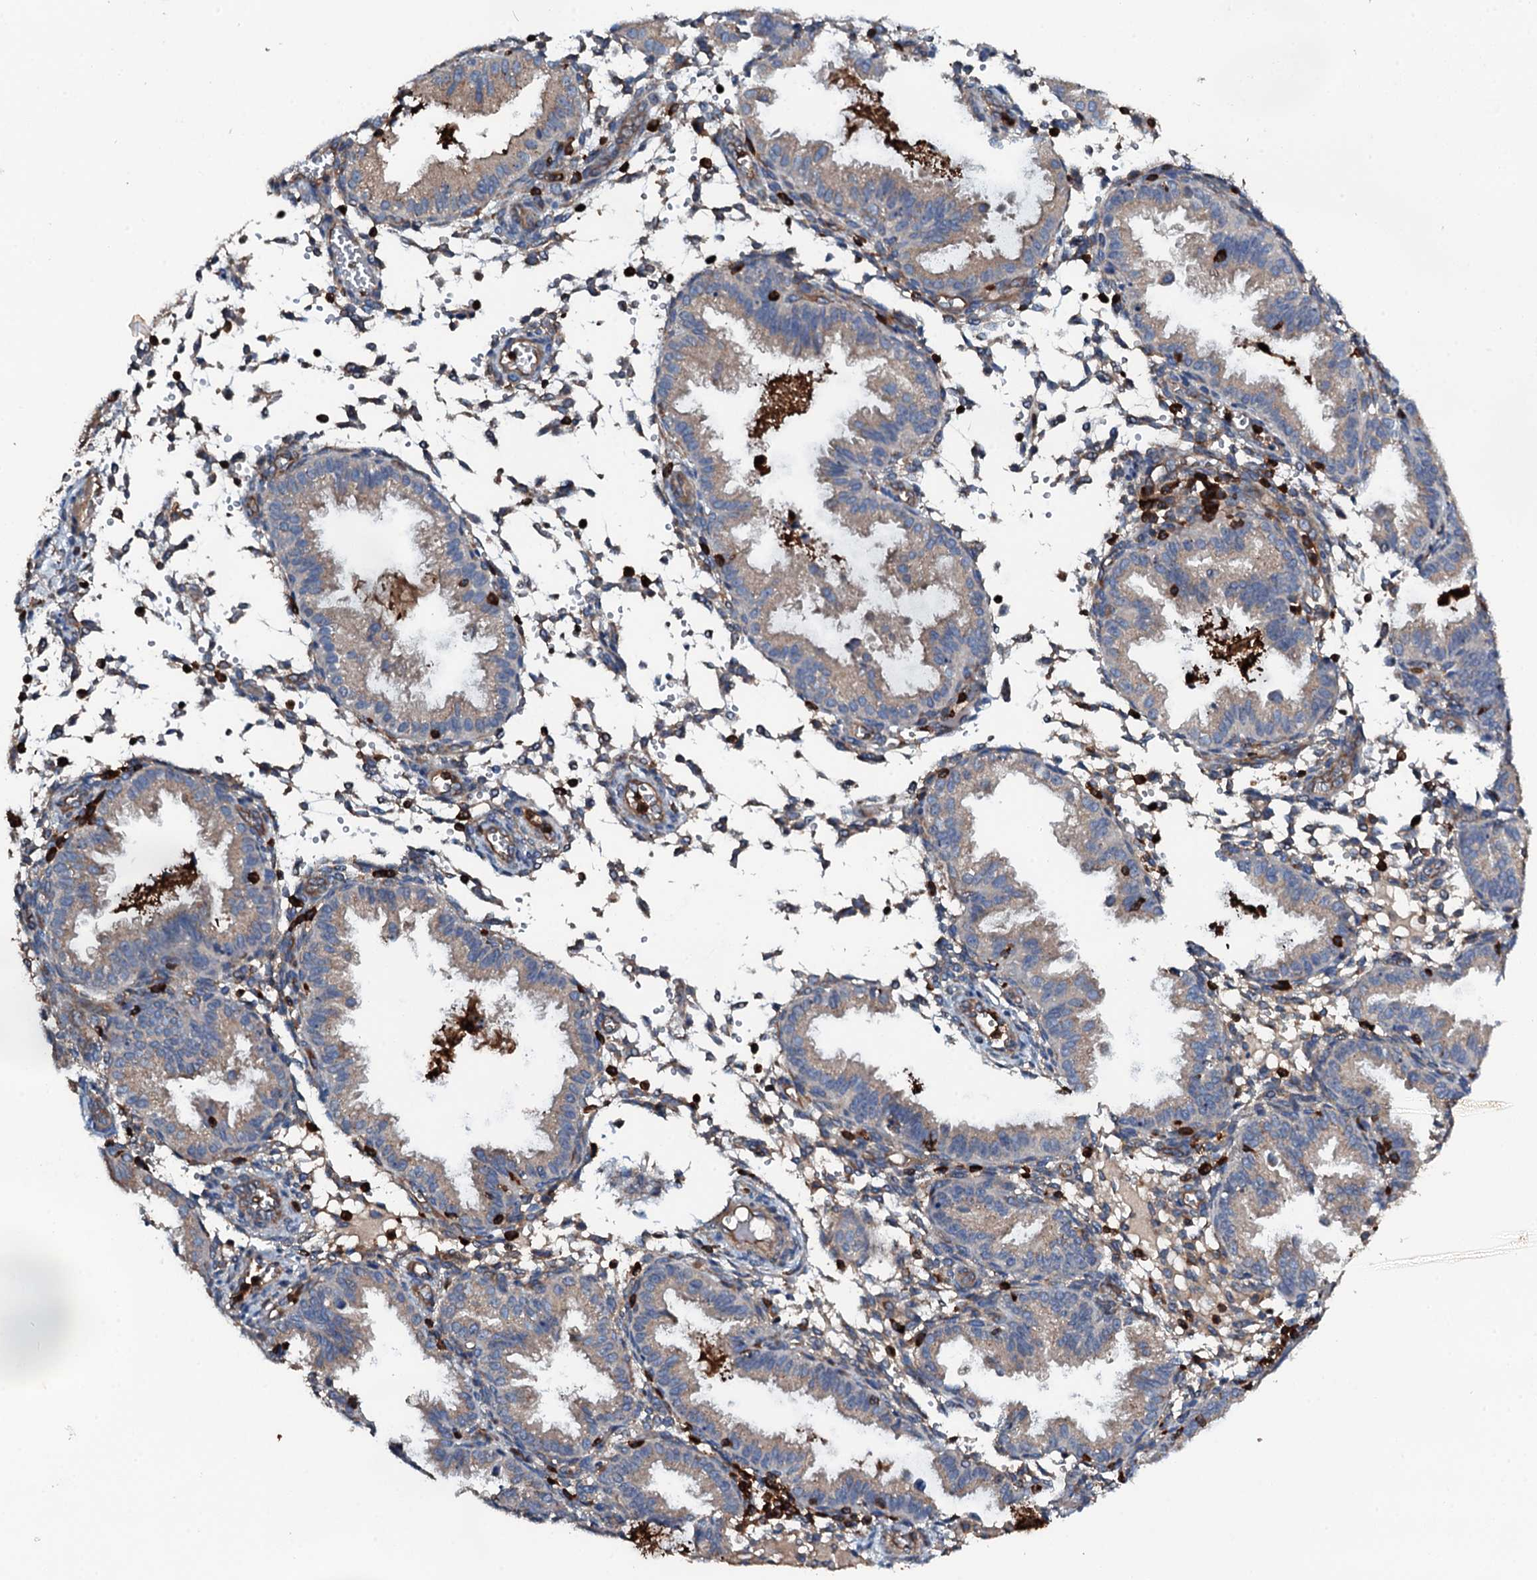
{"staining": {"intensity": "strong", "quantity": "<25%", "location": "cytoplasmic/membranous"}, "tissue": "endometrium", "cell_type": "Cells in endometrial stroma", "image_type": "normal", "snomed": [{"axis": "morphology", "description": "Normal tissue, NOS"}, {"axis": "topography", "description": "Endometrium"}], "caption": "The micrograph shows immunohistochemical staining of normal endometrium. There is strong cytoplasmic/membranous positivity is identified in approximately <25% of cells in endometrial stroma.", "gene": "GRK2", "patient": {"sex": "female", "age": 33}}